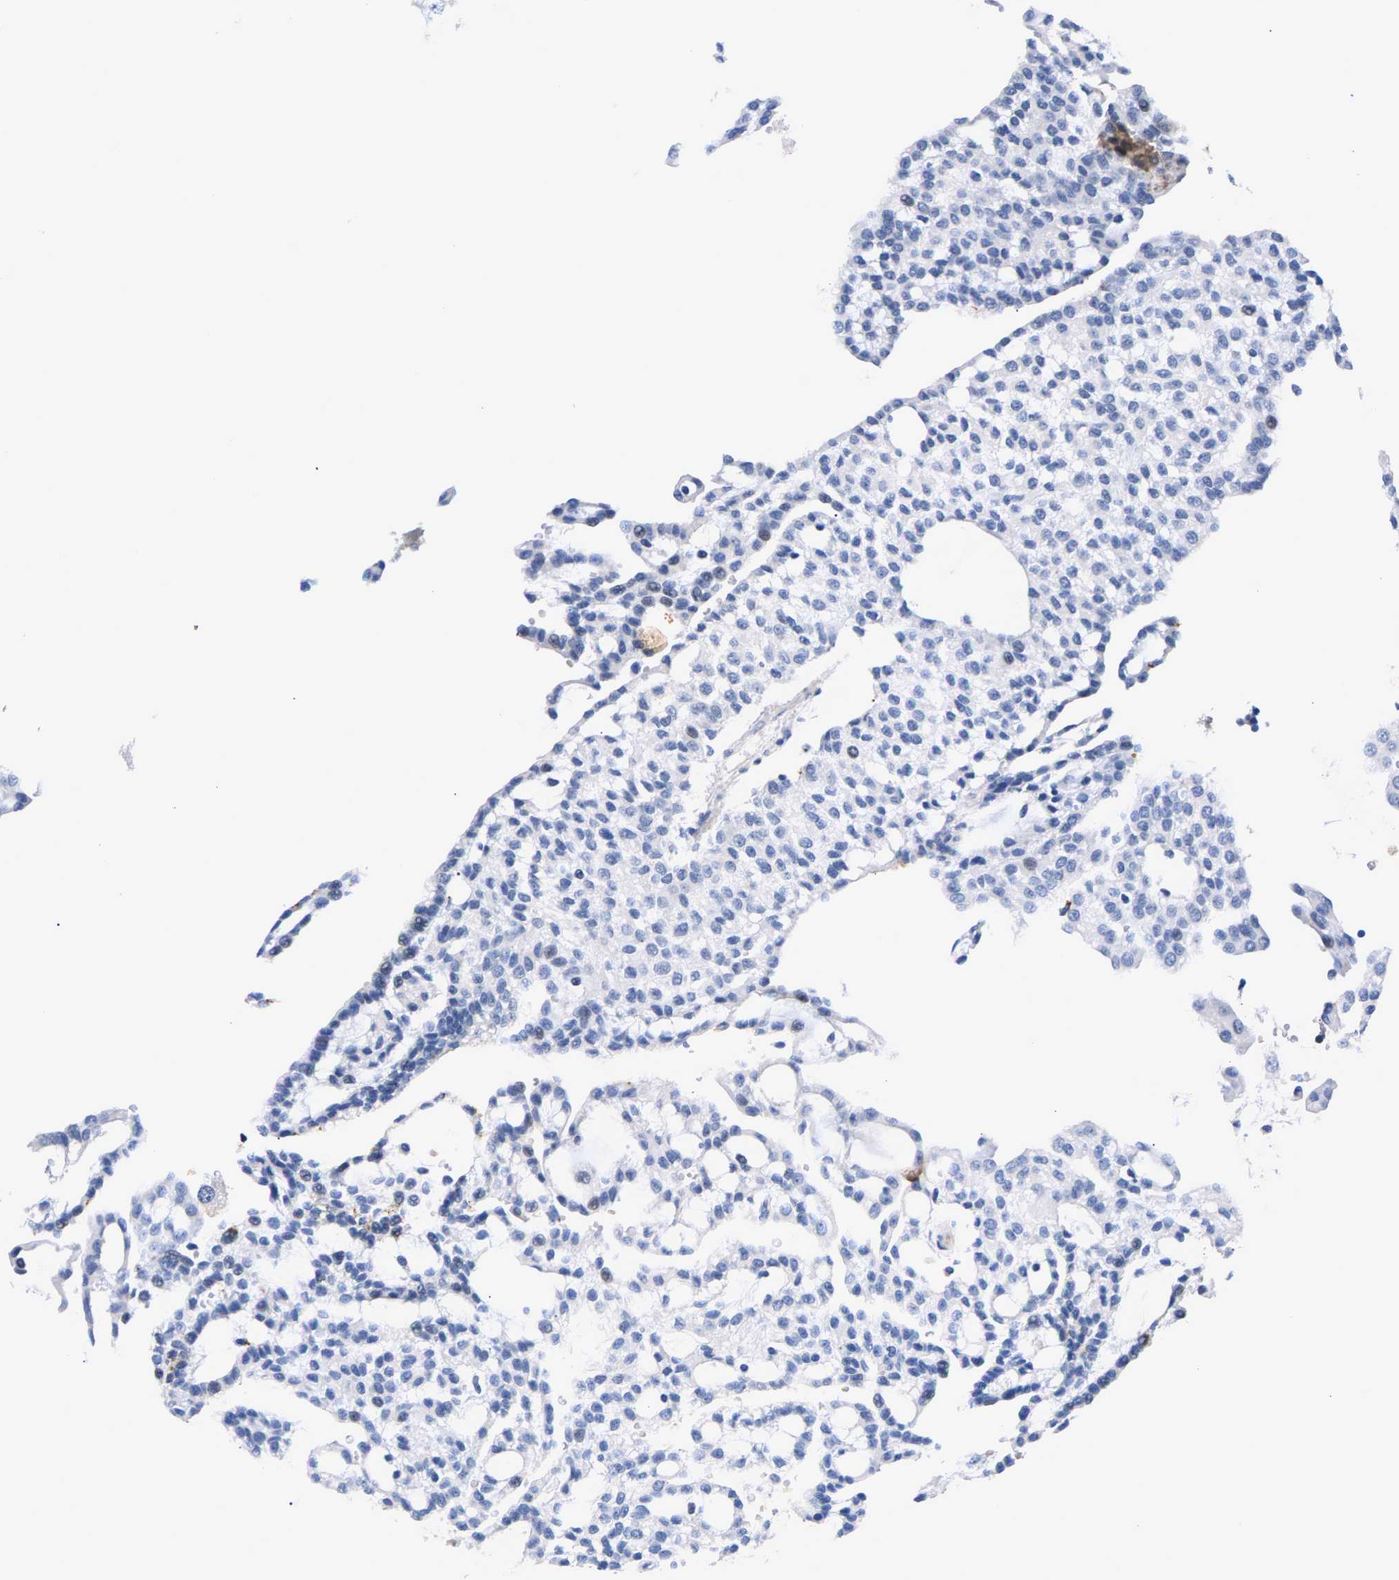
{"staining": {"intensity": "negative", "quantity": "none", "location": "none"}, "tissue": "renal cancer", "cell_type": "Tumor cells", "image_type": "cancer", "snomed": [{"axis": "morphology", "description": "Adenocarcinoma, NOS"}, {"axis": "topography", "description": "Kidney"}], "caption": "DAB immunohistochemical staining of renal adenocarcinoma exhibits no significant expression in tumor cells.", "gene": "P2RY4", "patient": {"sex": "male", "age": 63}}